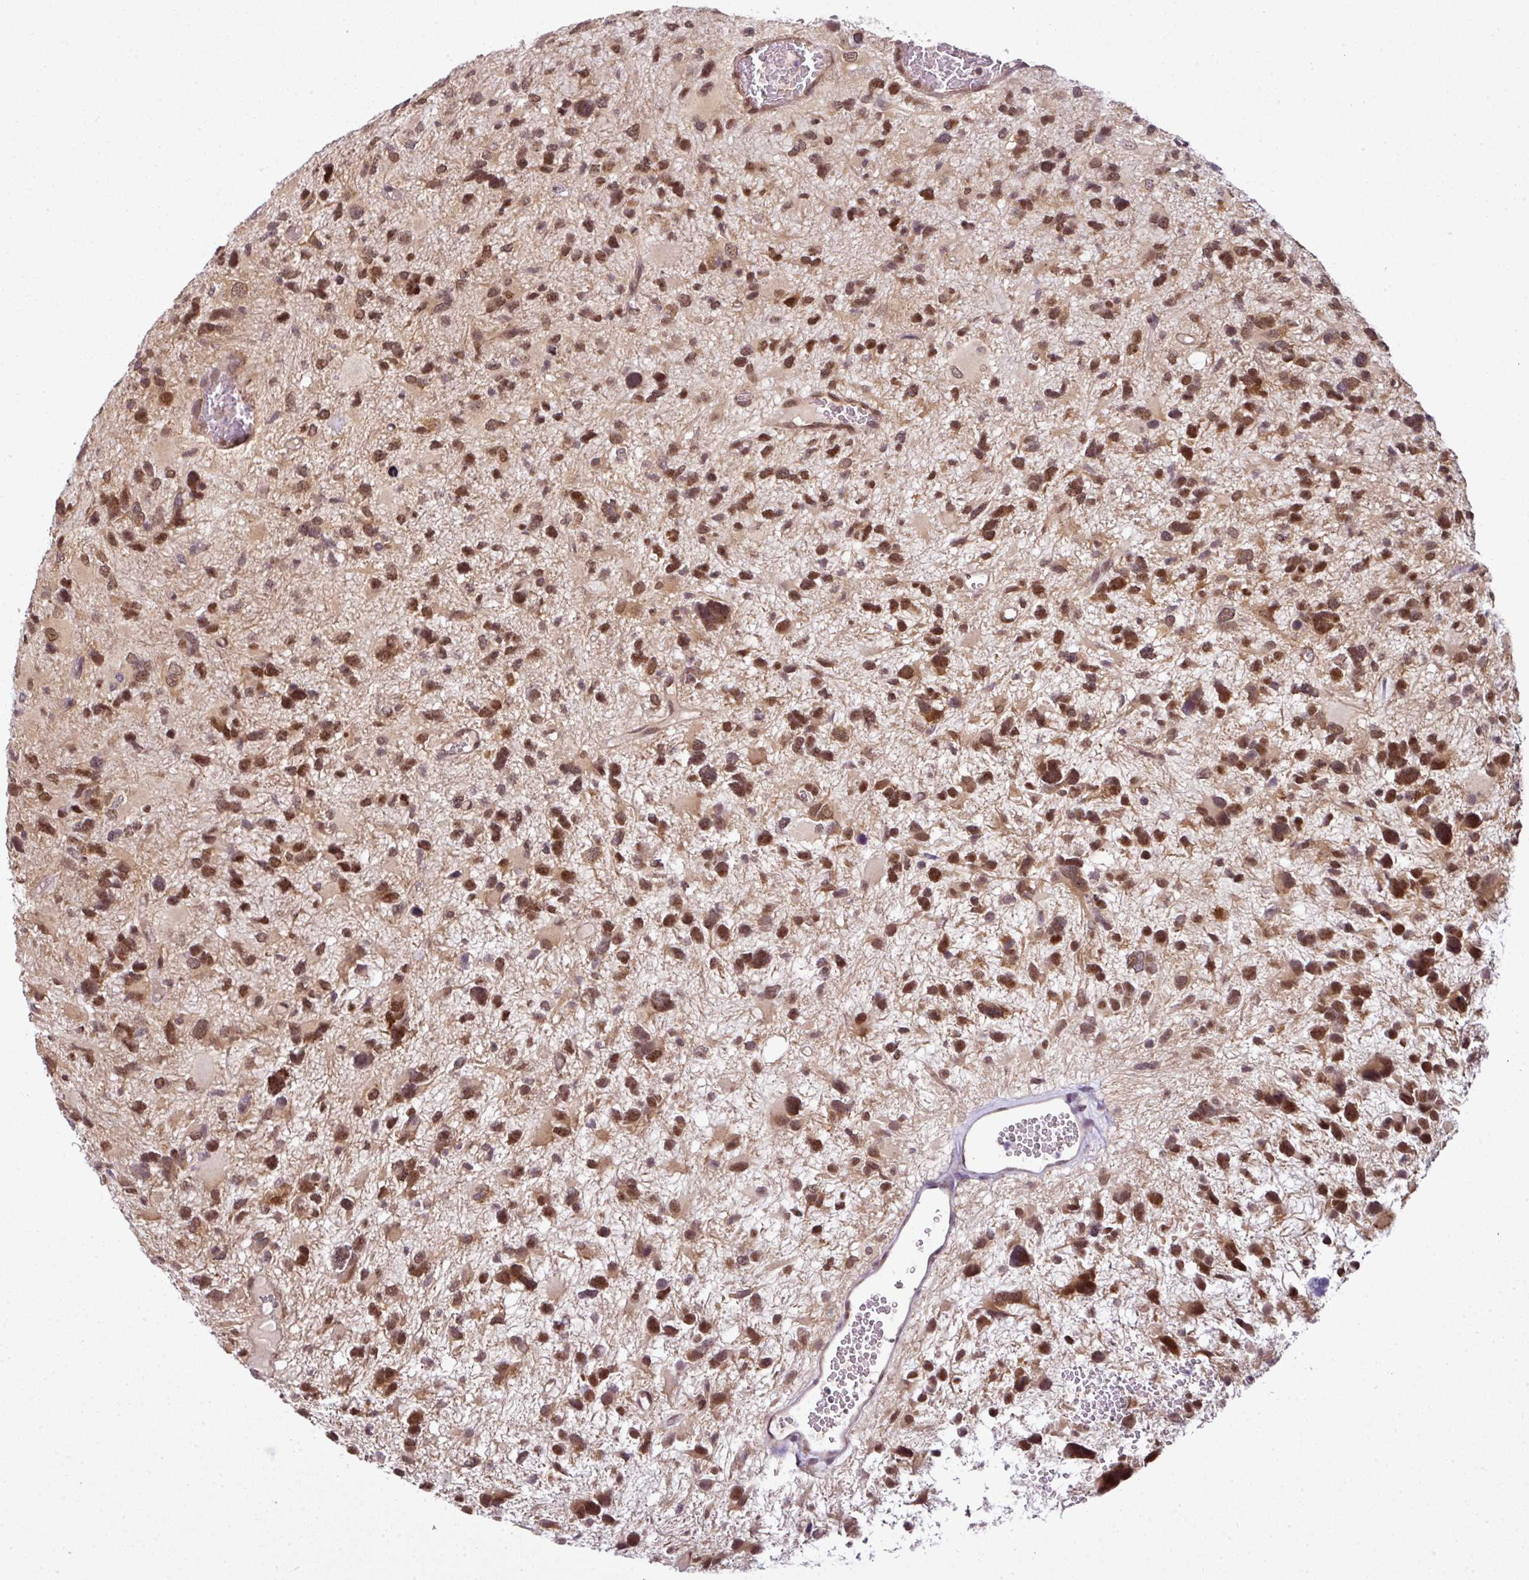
{"staining": {"intensity": "strong", "quantity": ">75%", "location": "nuclear"}, "tissue": "glioma", "cell_type": "Tumor cells", "image_type": "cancer", "snomed": [{"axis": "morphology", "description": "Glioma, malignant, High grade"}, {"axis": "topography", "description": "Brain"}], "caption": "Human malignant glioma (high-grade) stained with a brown dye exhibits strong nuclear positive staining in about >75% of tumor cells.", "gene": "RBM4B", "patient": {"sex": "female", "age": 11}}